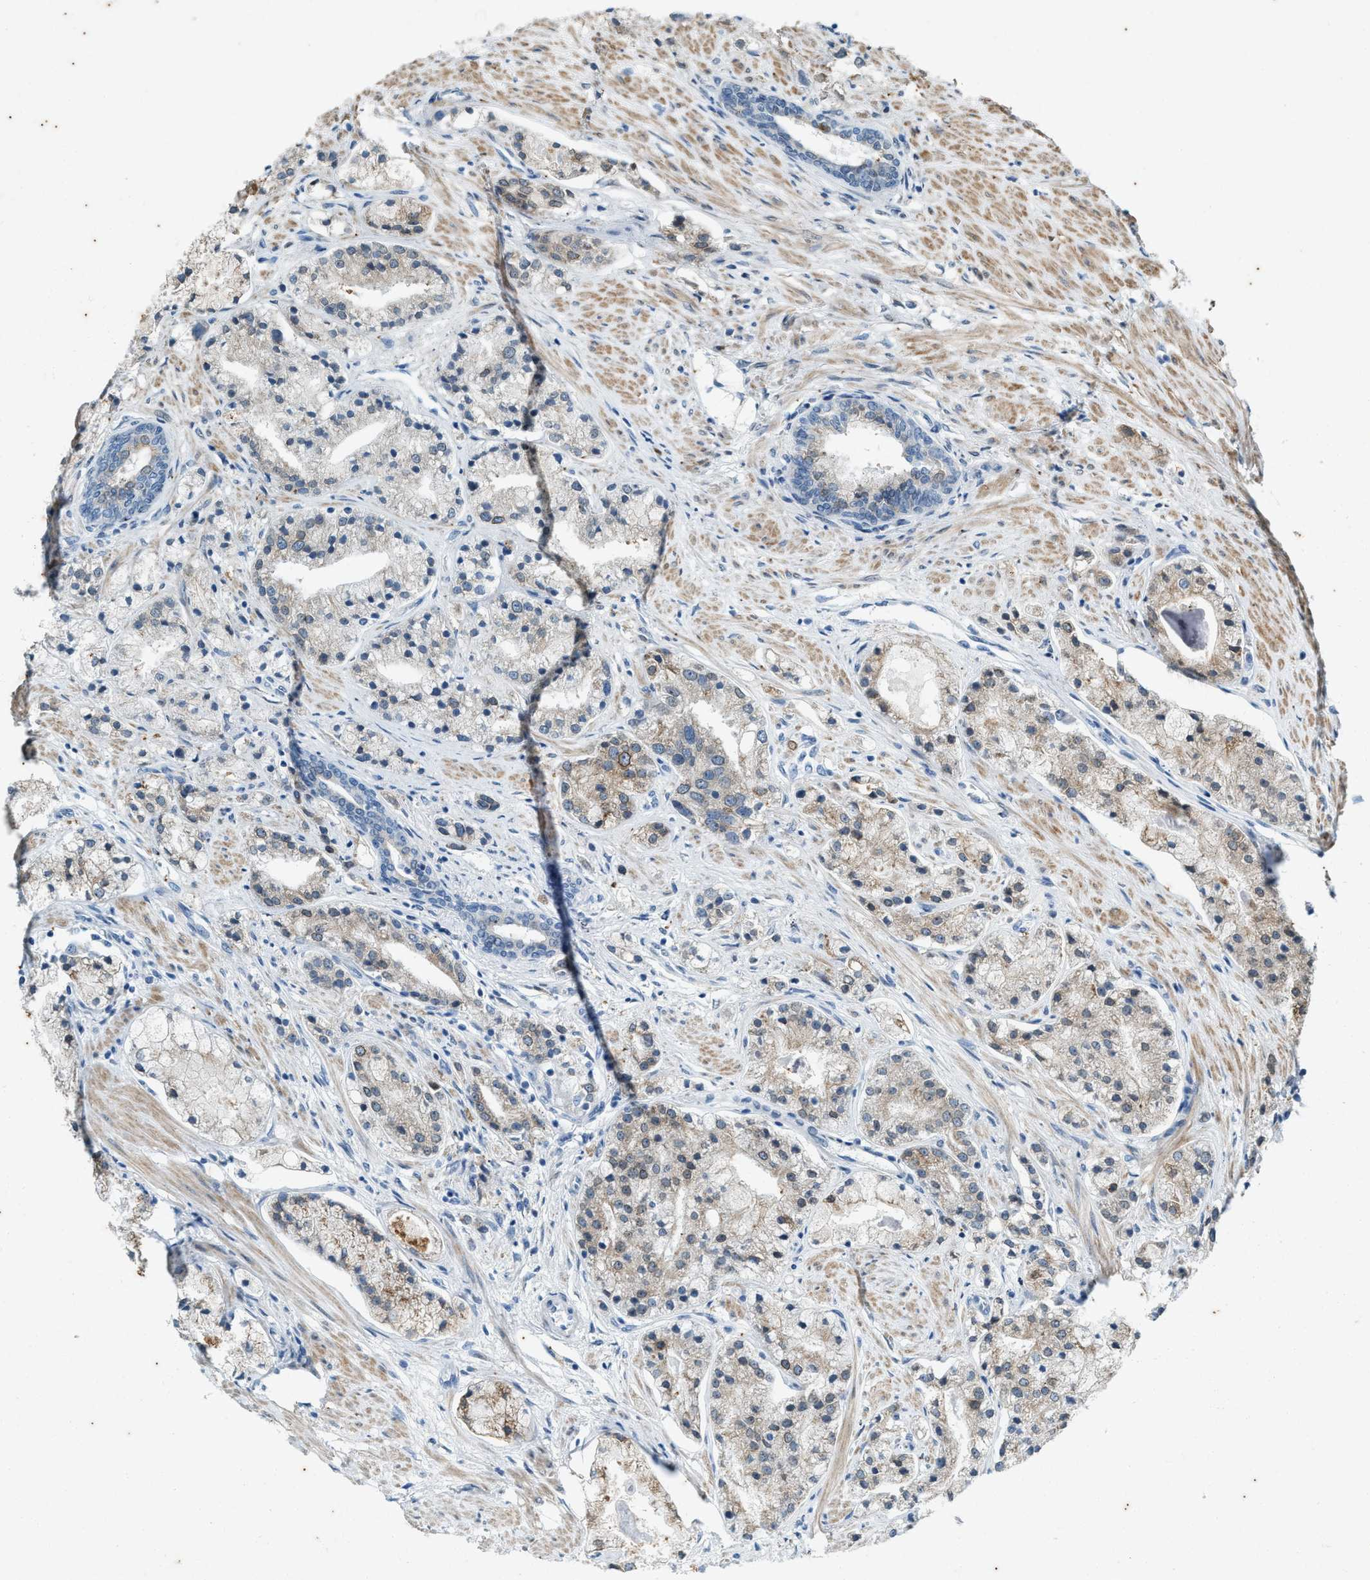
{"staining": {"intensity": "weak", "quantity": ">75%", "location": "cytoplasmic/membranous"}, "tissue": "prostate cancer", "cell_type": "Tumor cells", "image_type": "cancer", "snomed": [{"axis": "morphology", "description": "Adenocarcinoma, High grade"}, {"axis": "topography", "description": "Prostate"}], "caption": "Immunohistochemistry histopathology image of human adenocarcinoma (high-grade) (prostate) stained for a protein (brown), which shows low levels of weak cytoplasmic/membranous staining in approximately >75% of tumor cells.", "gene": "CHPF2", "patient": {"sex": "male", "age": 50}}